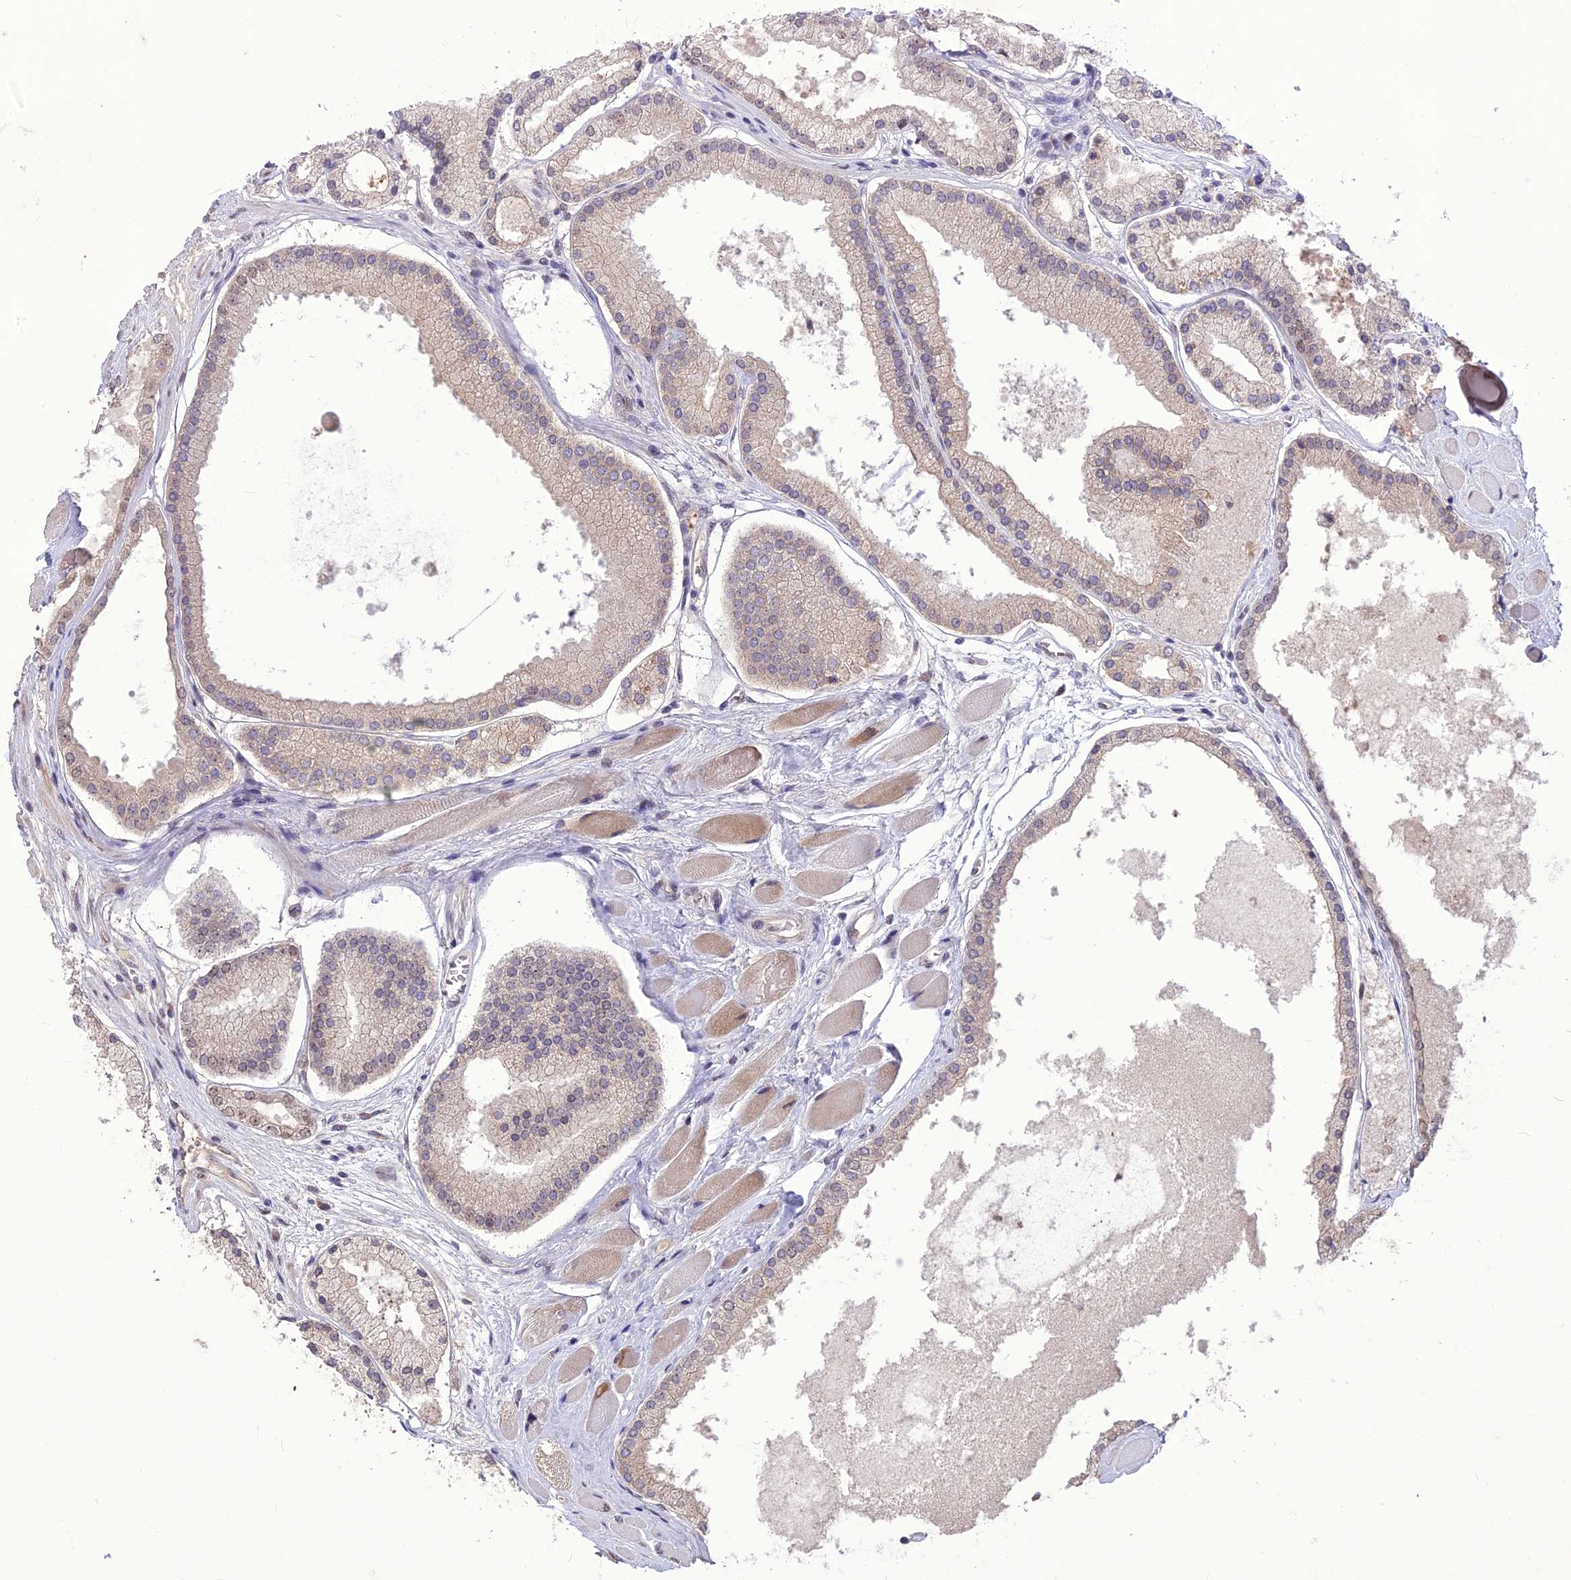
{"staining": {"intensity": "weak", "quantity": "<25%", "location": "cytoplasmic/membranous"}, "tissue": "prostate cancer", "cell_type": "Tumor cells", "image_type": "cancer", "snomed": [{"axis": "morphology", "description": "Adenocarcinoma, High grade"}, {"axis": "topography", "description": "Prostate"}], "caption": "Immunohistochemistry micrograph of prostate cancer stained for a protein (brown), which shows no staining in tumor cells.", "gene": "DIS3", "patient": {"sex": "male", "age": 67}}